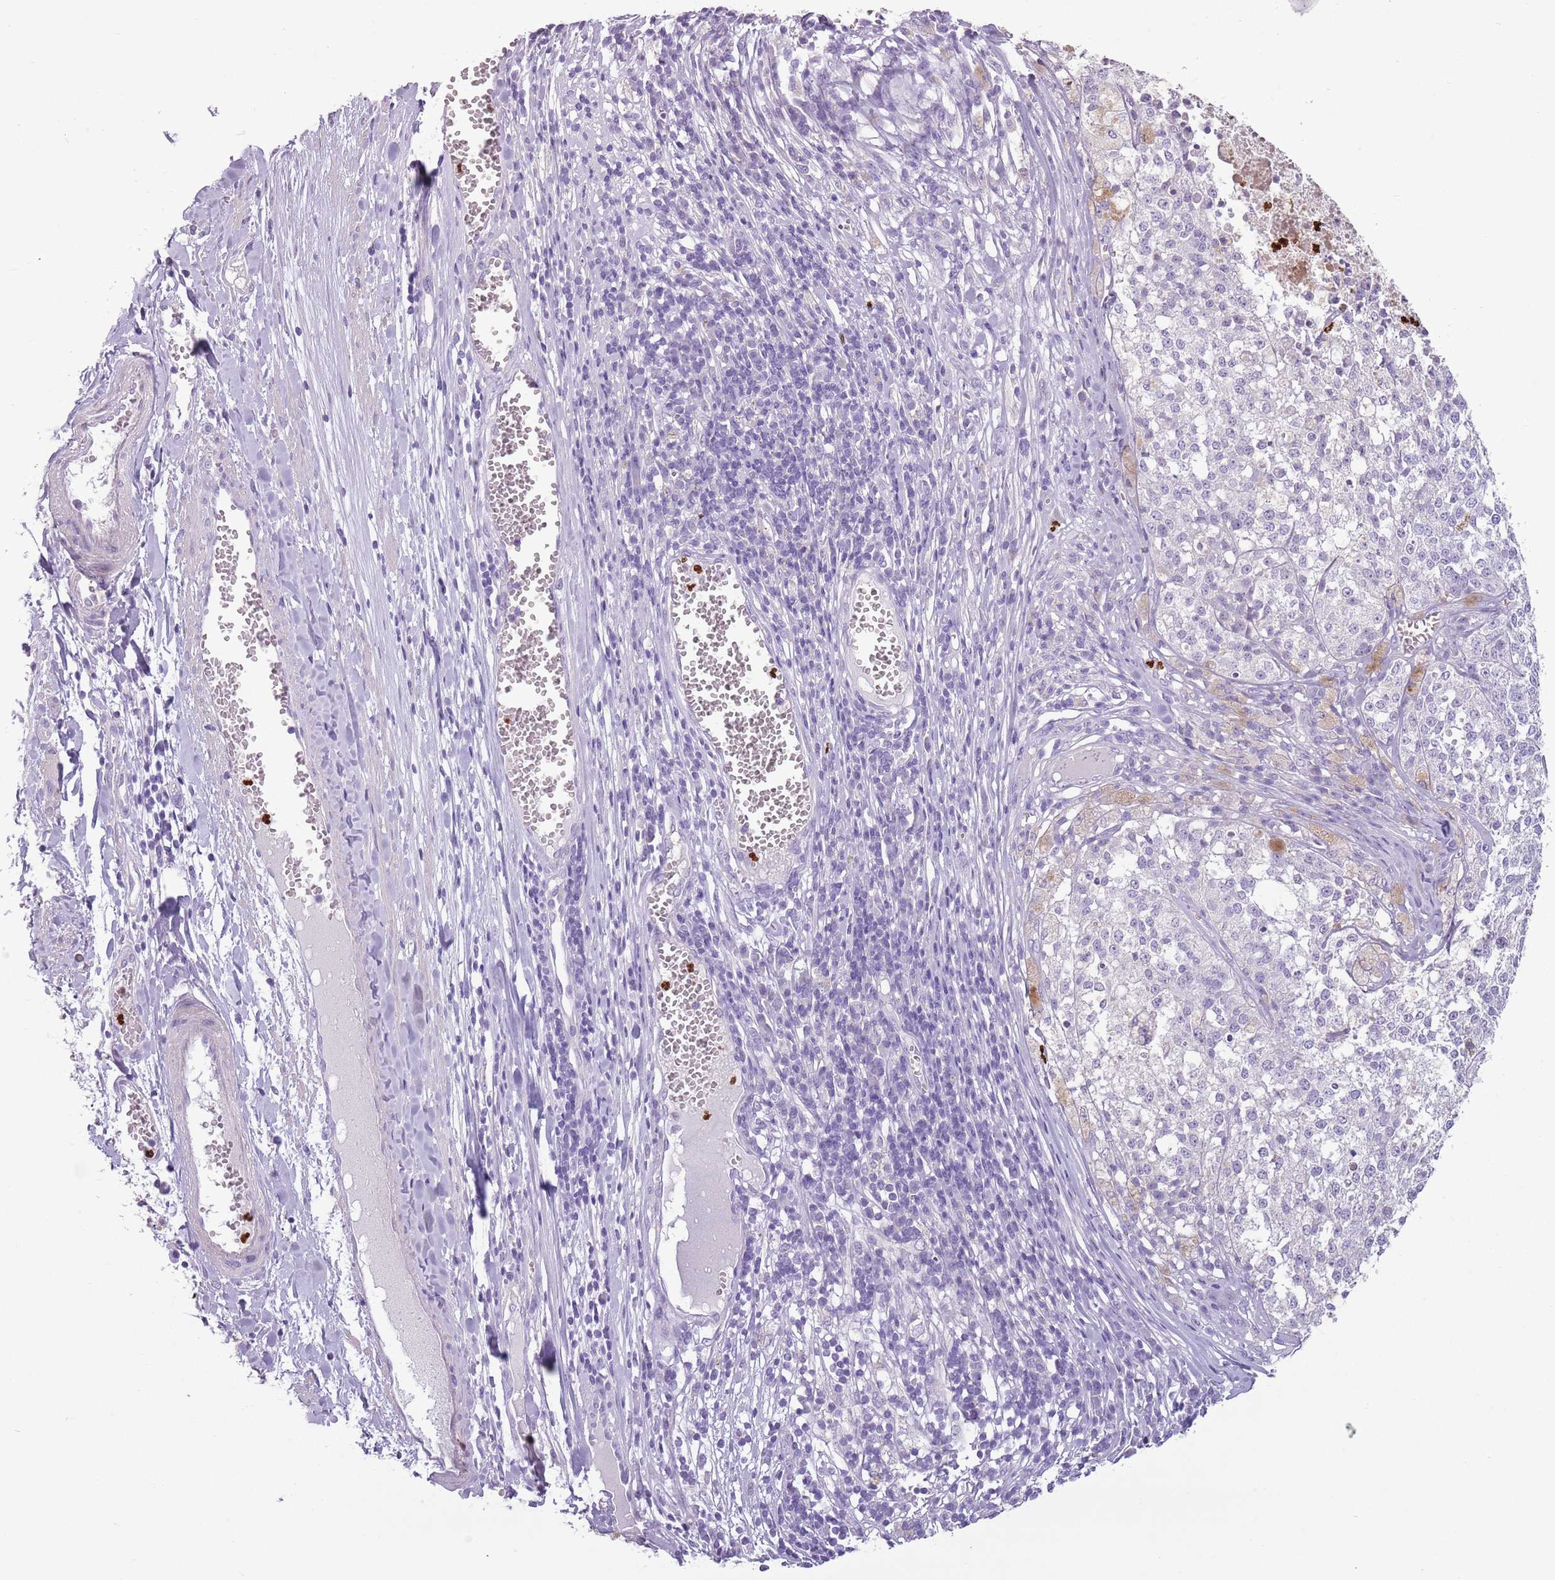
{"staining": {"intensity": "negative", "quantity": "none", "location": "none"}, "tissue": "melanoma", "cell_type": "Tumor cells", "image_type": "cancer", "snomed": [{"axis": "morphology", "description": "Malignant melanoma, NOS"}, {"axis": "topography", "description": "Skin"}], "caption": "Immunohistochemistry histopathology image of human malignant melanoma stained for a protein (brown), which displays no positivity in tumor cells. (DAB (3,3'-diaminobenzidine) immunohistochemistry (IHC) with hematoxylin counter stain).", "gene": "CELF6", "patient": {"sex": "female", "age": 64}}